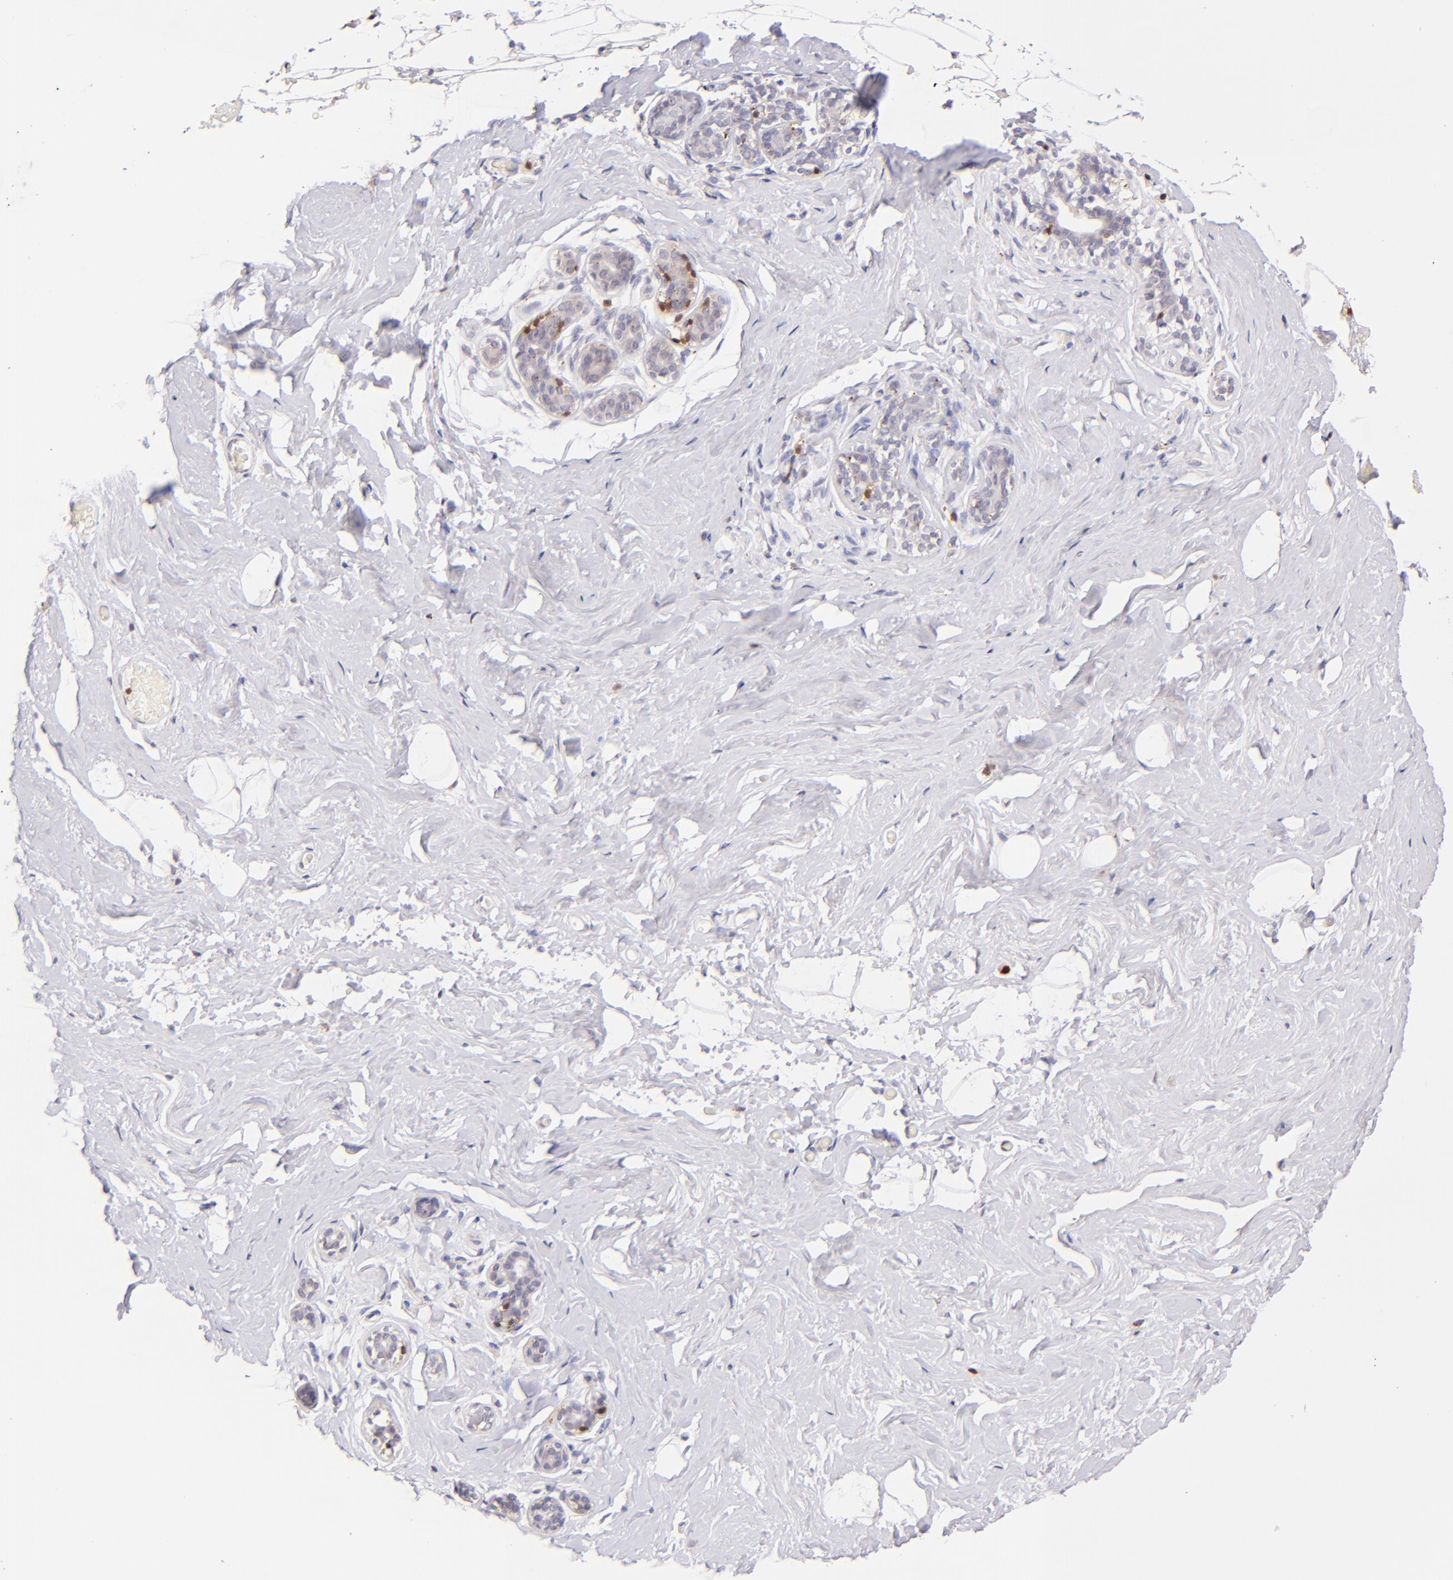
{"staining": {"intensity": "negative", "quantity": "none", "location": "none"}, "tissue": "breast", "cell_type": "Adipocytes", "image_type": "normal", "snomed": [{"axis": "morphology", "description": "Normal tissue, NOS"}, {"axis": "topography", "description": "Breast"}, {"axis": "topography", "description": "Soft tissue"}], "caption": "Image shows no significant protein staining in adipocytes of benign breast.", "gene": "ZAP70", "patient": {"sex": "female", "age": 75}}